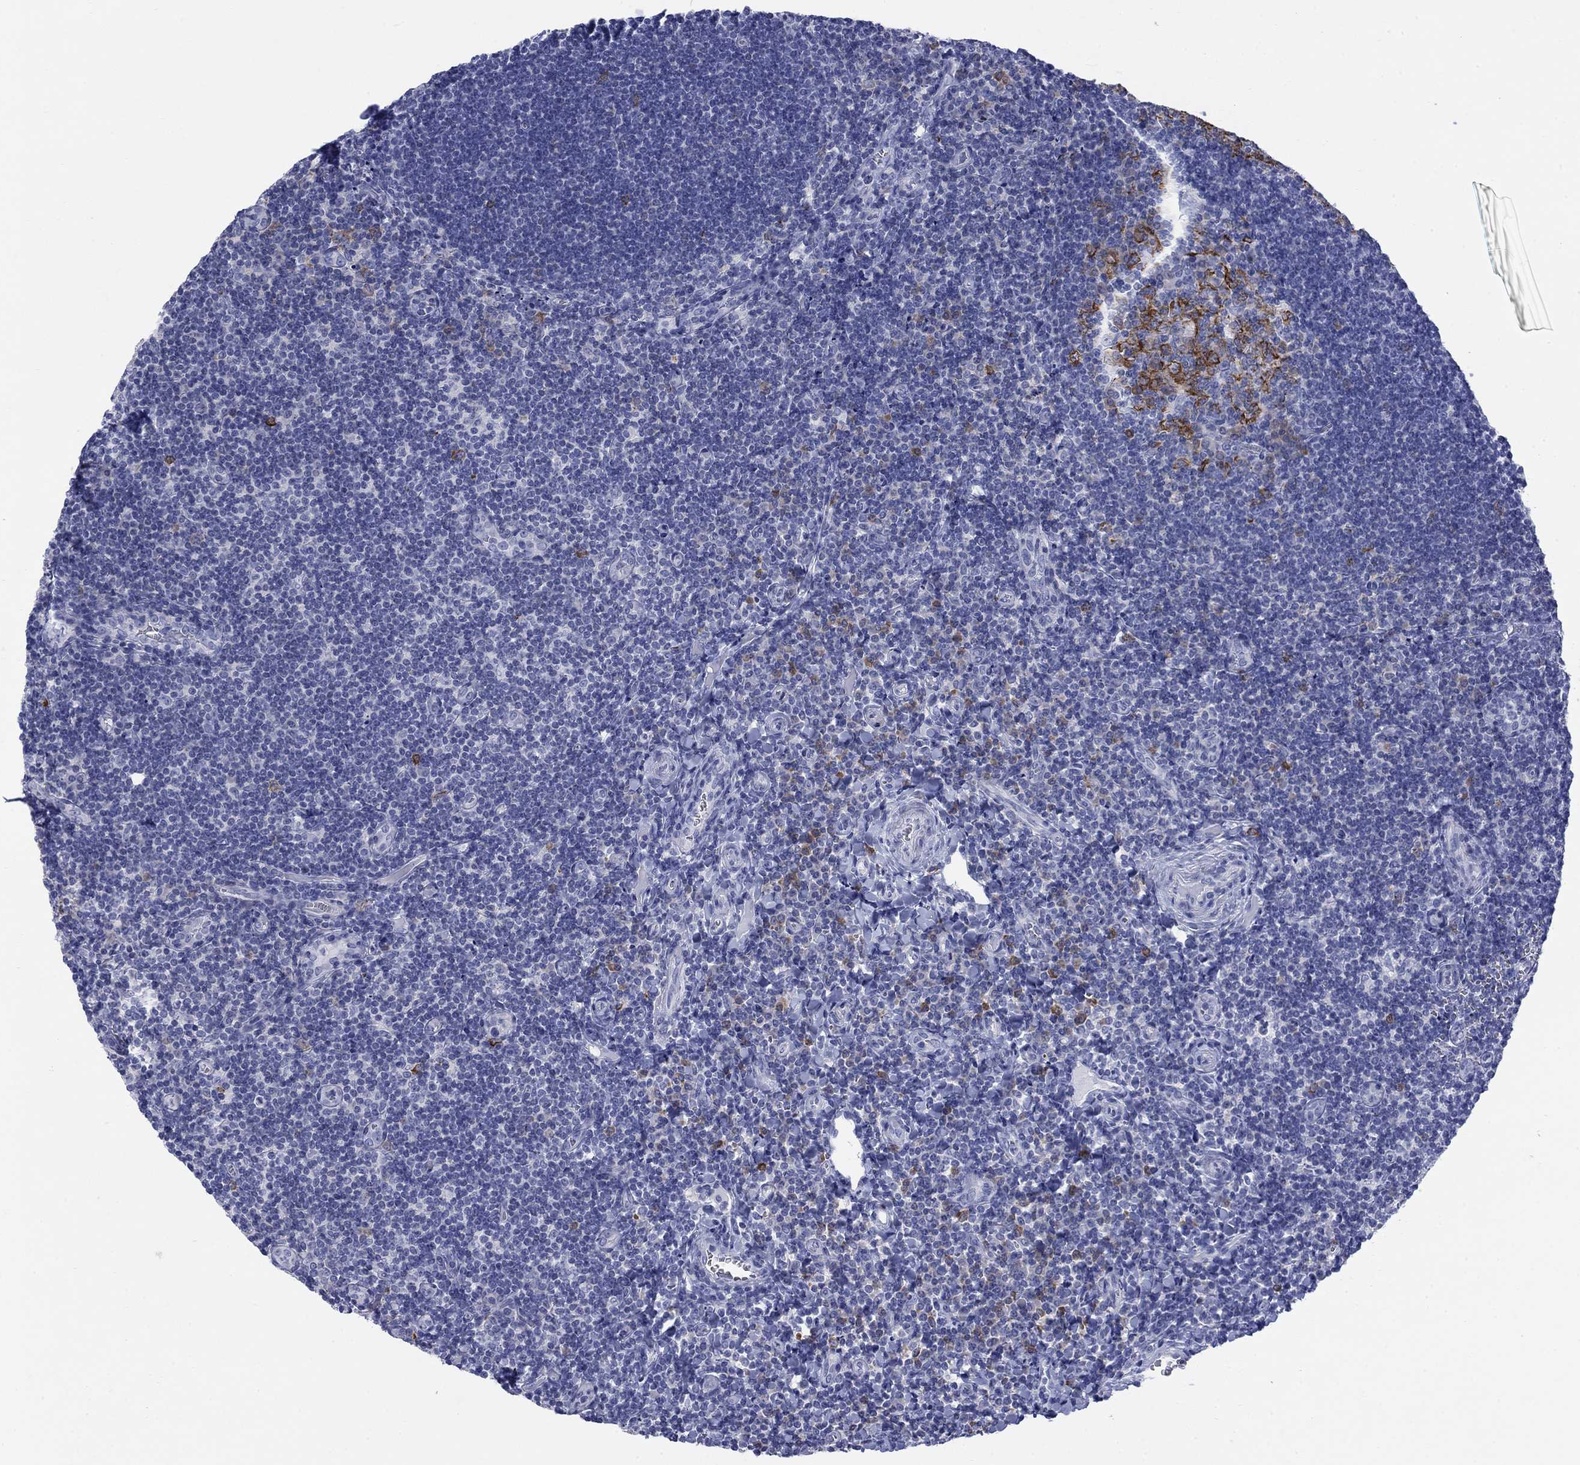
{"staining": {"intensity": "strong", "quantity": "25%-75%", "location": "cytoplasmic/membranous"}, "tissue": "tonsil", "cell_type": "Germinal center cells", "image_type": "normal", "snomed": [{"axis": "morphology", "description": "Normal tissue, NOS"}, {"axis": "morphology", "description": "Inflammation, NOS"}, {"axis": "topography", "description": "Tonsil"}], "caption": "Immunohistochemistry (IHC) (DAB (3,3'-diaminobenzidine)) staining of benign tonsil demonstrates strong cytoplasmic/membranous protein expression in approximately 25%-75% of germinal center cells.", "gene": "IGF2BP3", "patient": {"sex": "female", "age": 31}}